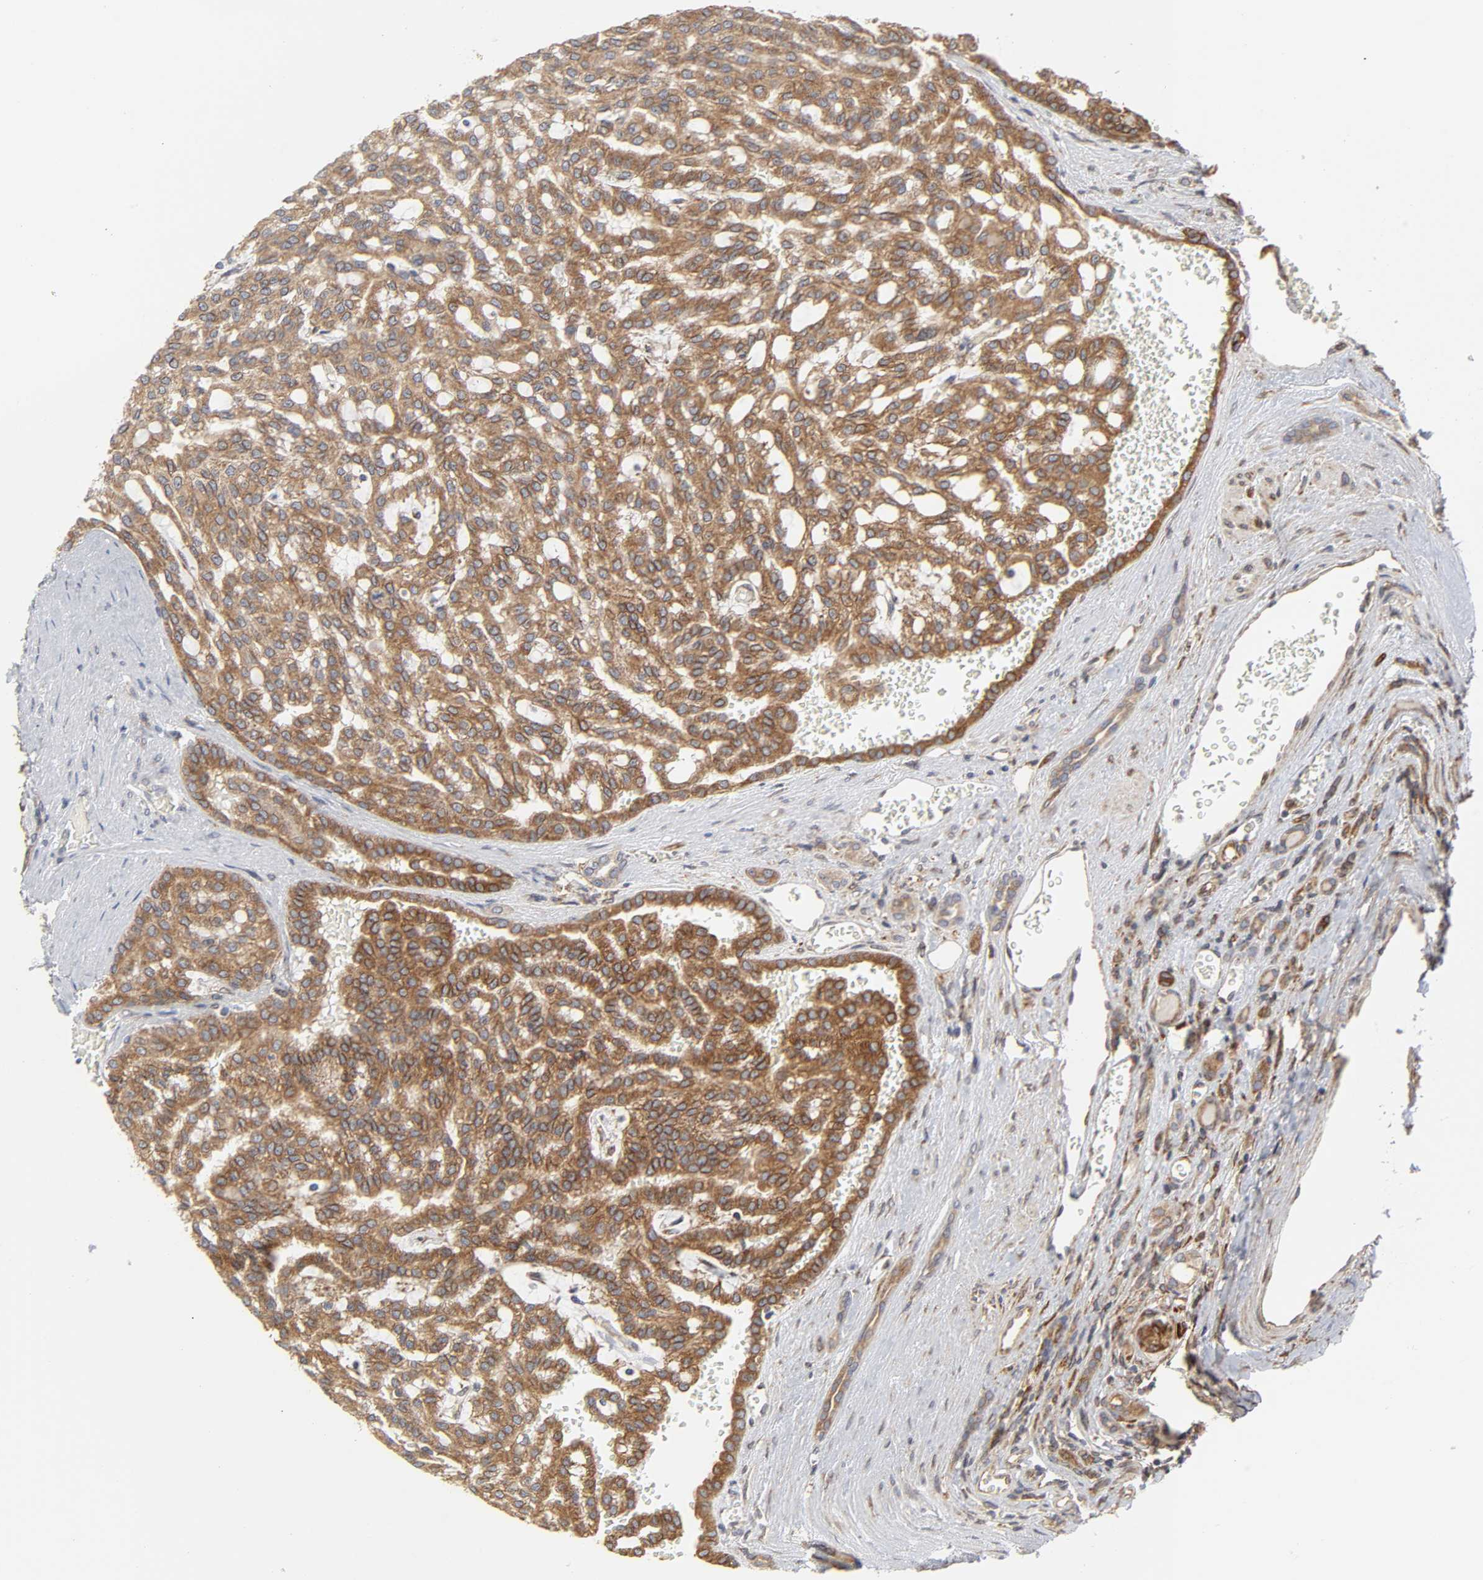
{"staining": {"intensity": "moderate", "quantity": "25%-75%", "location": "cytoplasmic/membranous"}, "tissue": "renal cancer", "cell_type": "Tumor cells", "image_type": "cancer", "snomed": [{"axis": "morphology", "description": "Adenocarcinoma, NOS"}, {"axis": "topography", "description": "Kidney"}], "caption": "Immunohistochemistry (DAB) staining of renal cancer demonstrates moderate cytoplasmic/membranous protein positivity in approximately 25%-75% of tumor cells.", "gene": "POR", "patient": {"sex": "male", "age": 63}}